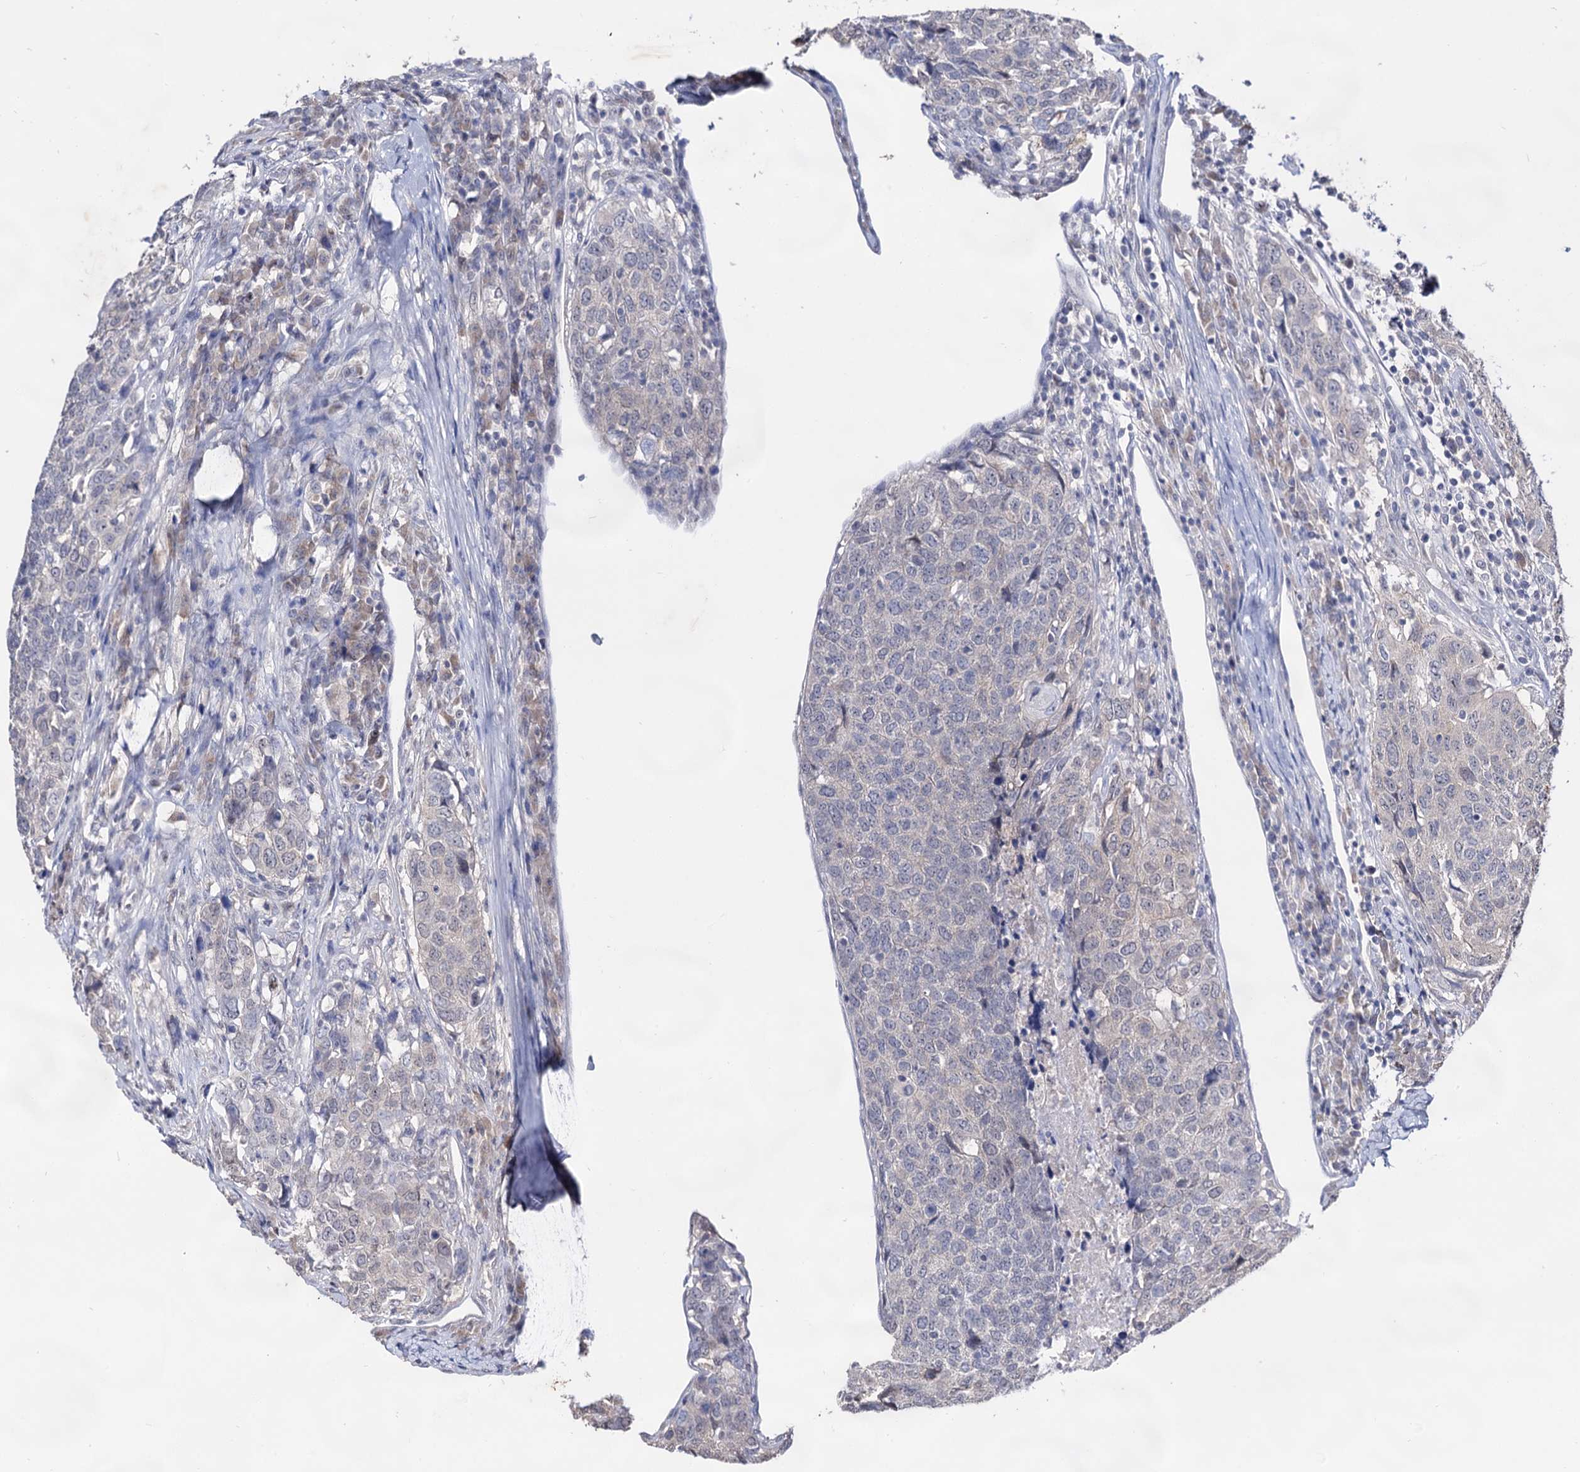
{"staining": {"intensity": "negative", "quantity": "none", "location": "none"}, "tissue": "head and neck cancer", "cell_type": "Tumor cells", "image_type": "cancer", "snomed": [{"axis": "morphology", "description": "Squamous cell carcinoma, NOS"}, {"axis": "topography", "description": "Head-Neck"}], "caption": "Protein analysis of head and neck cancer reveals no significant staining in tumor cells.", "gene": "ARFIP2", "patient": {"sex": "male", "age": 66}}